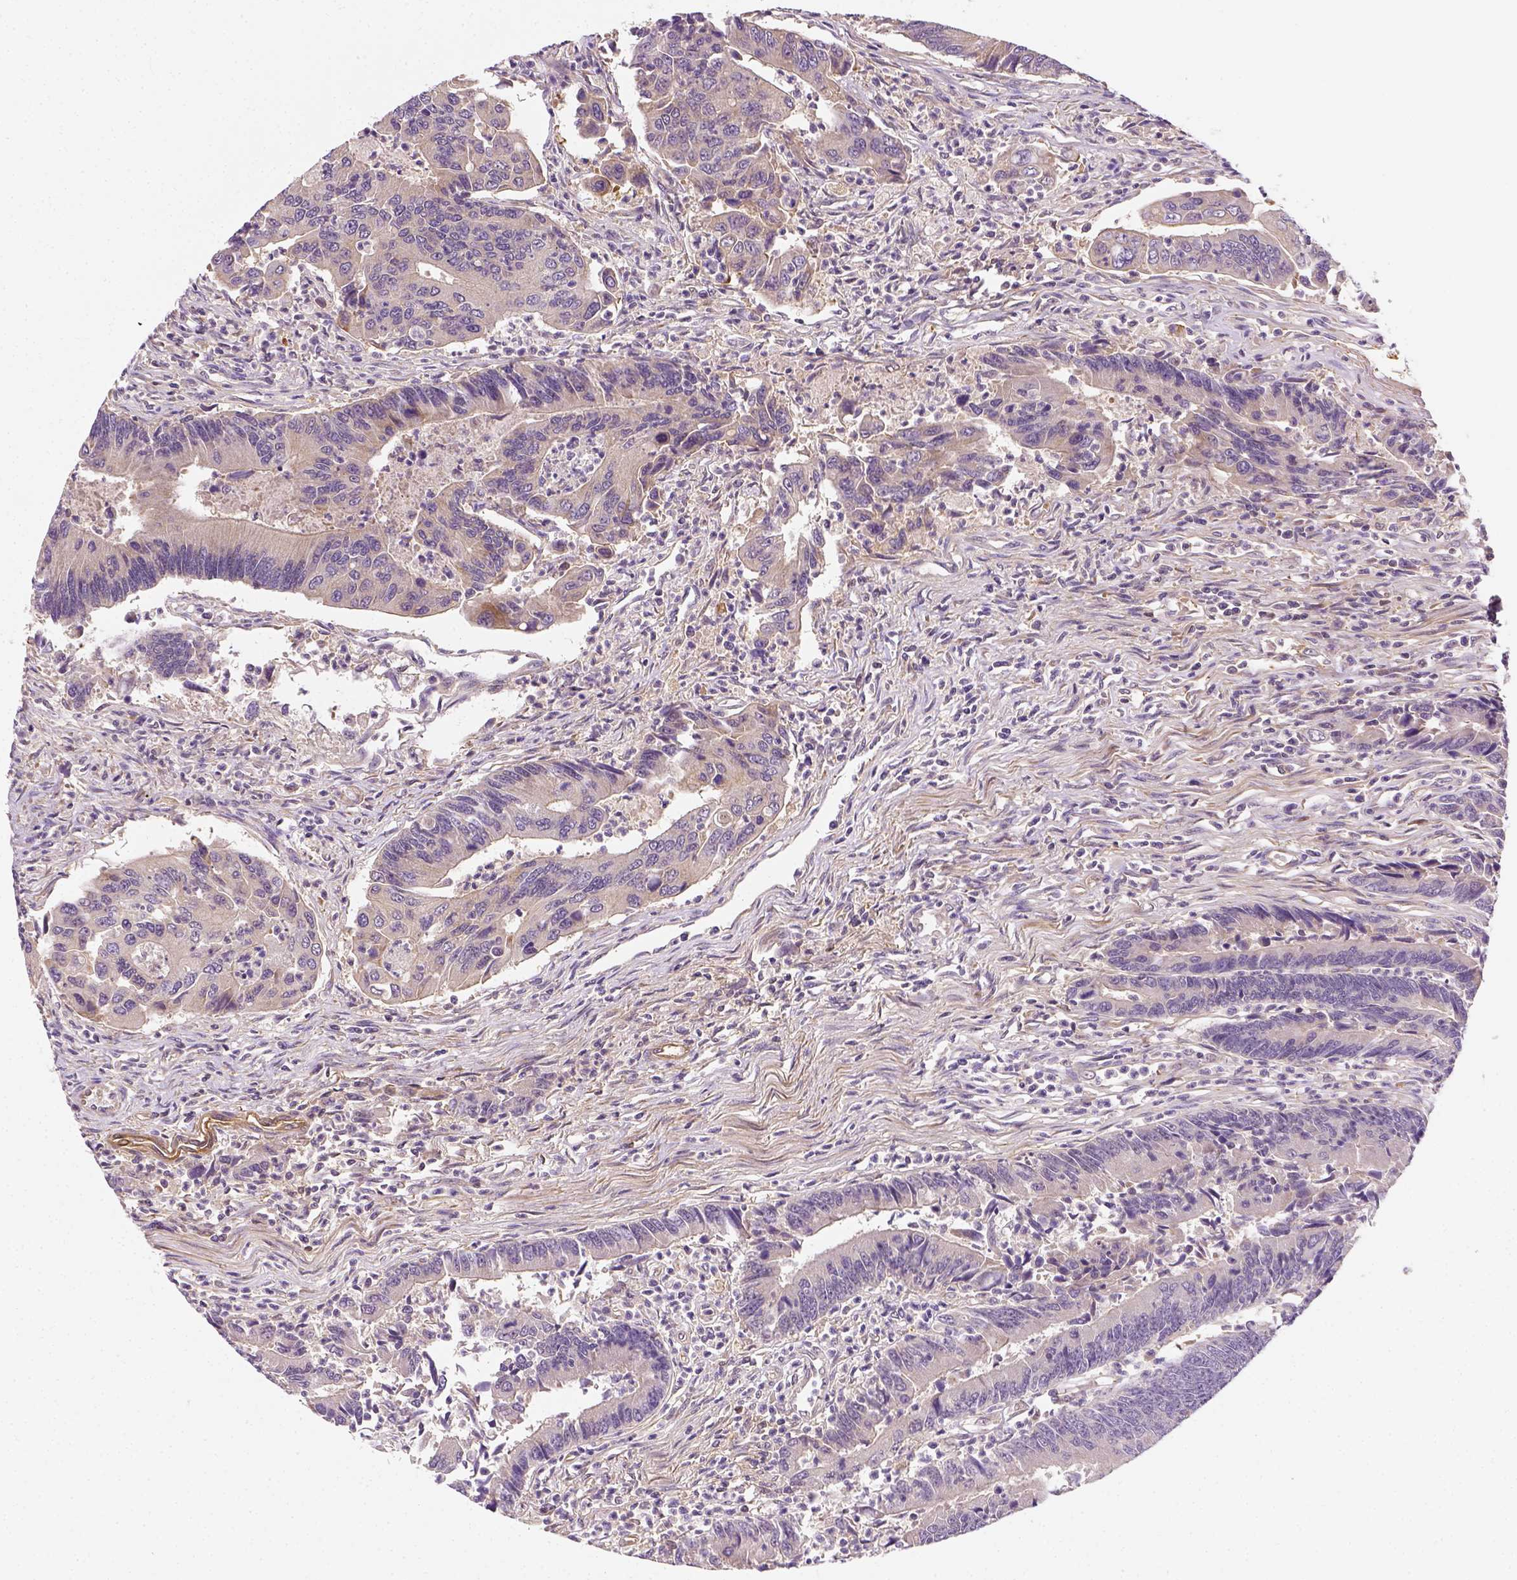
{"staining": {"intensity": "negative", "quantity": "none", "location": "none"}, "tissue": "colorectal cancer", "cell_type": "Tumor cells", "image_type": "cancer", "snomed": [{"axis": "morphology", "description": "Adenocarcinoma, NOS"}, {"axis": "topography", "description": "Colon"}], "caption": "Immunohistochemistry (IHC) image of colorectal cancer stained for a protein (brown), which demonstrates no staining in tumor cells.", "gene": "MATK", "patient": {"sex": "female", "age": 67}}